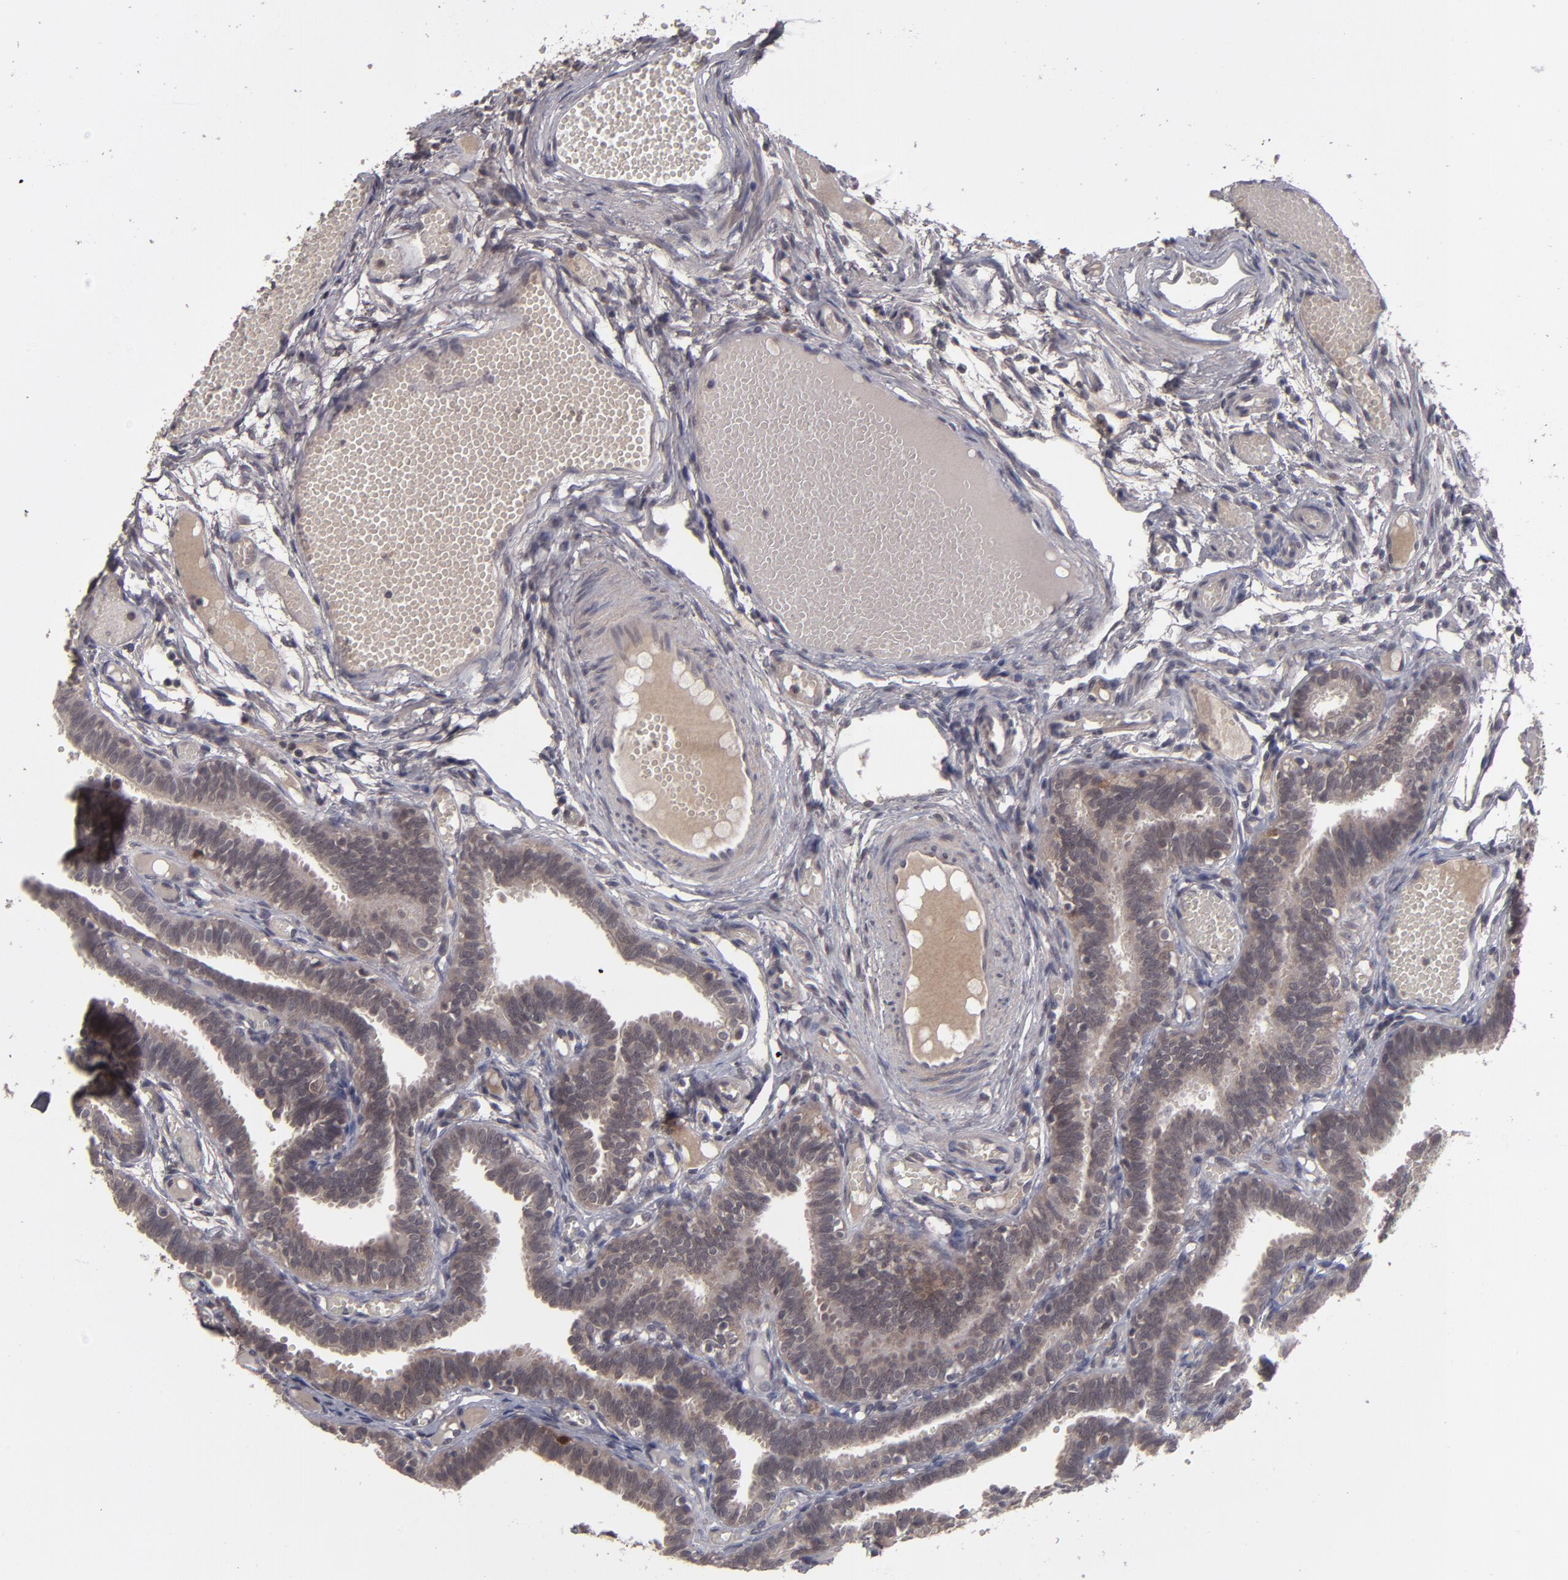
{"staining": {"intensity": "weak", "quantity": ">75%", "location": "cytoplasmic/membranous"}, "tissue": "fallopian tube", "cell_type": "Glandular cells", "image_type": "normal", "snomed": [{"axis": "morphology", "description": "Normal tissue, NOS"}, {"axis": "topography", "description": "Fallopian tube"}], "caption": "Approximately >75% of glandular cells in normal human fallopian tube reveal weak cytoplasmic/membranous protein positivity as visualized by brown immunohistochemical staining.", "gene": "TYMS", "patient": {"sex": "female", "age": 29}}